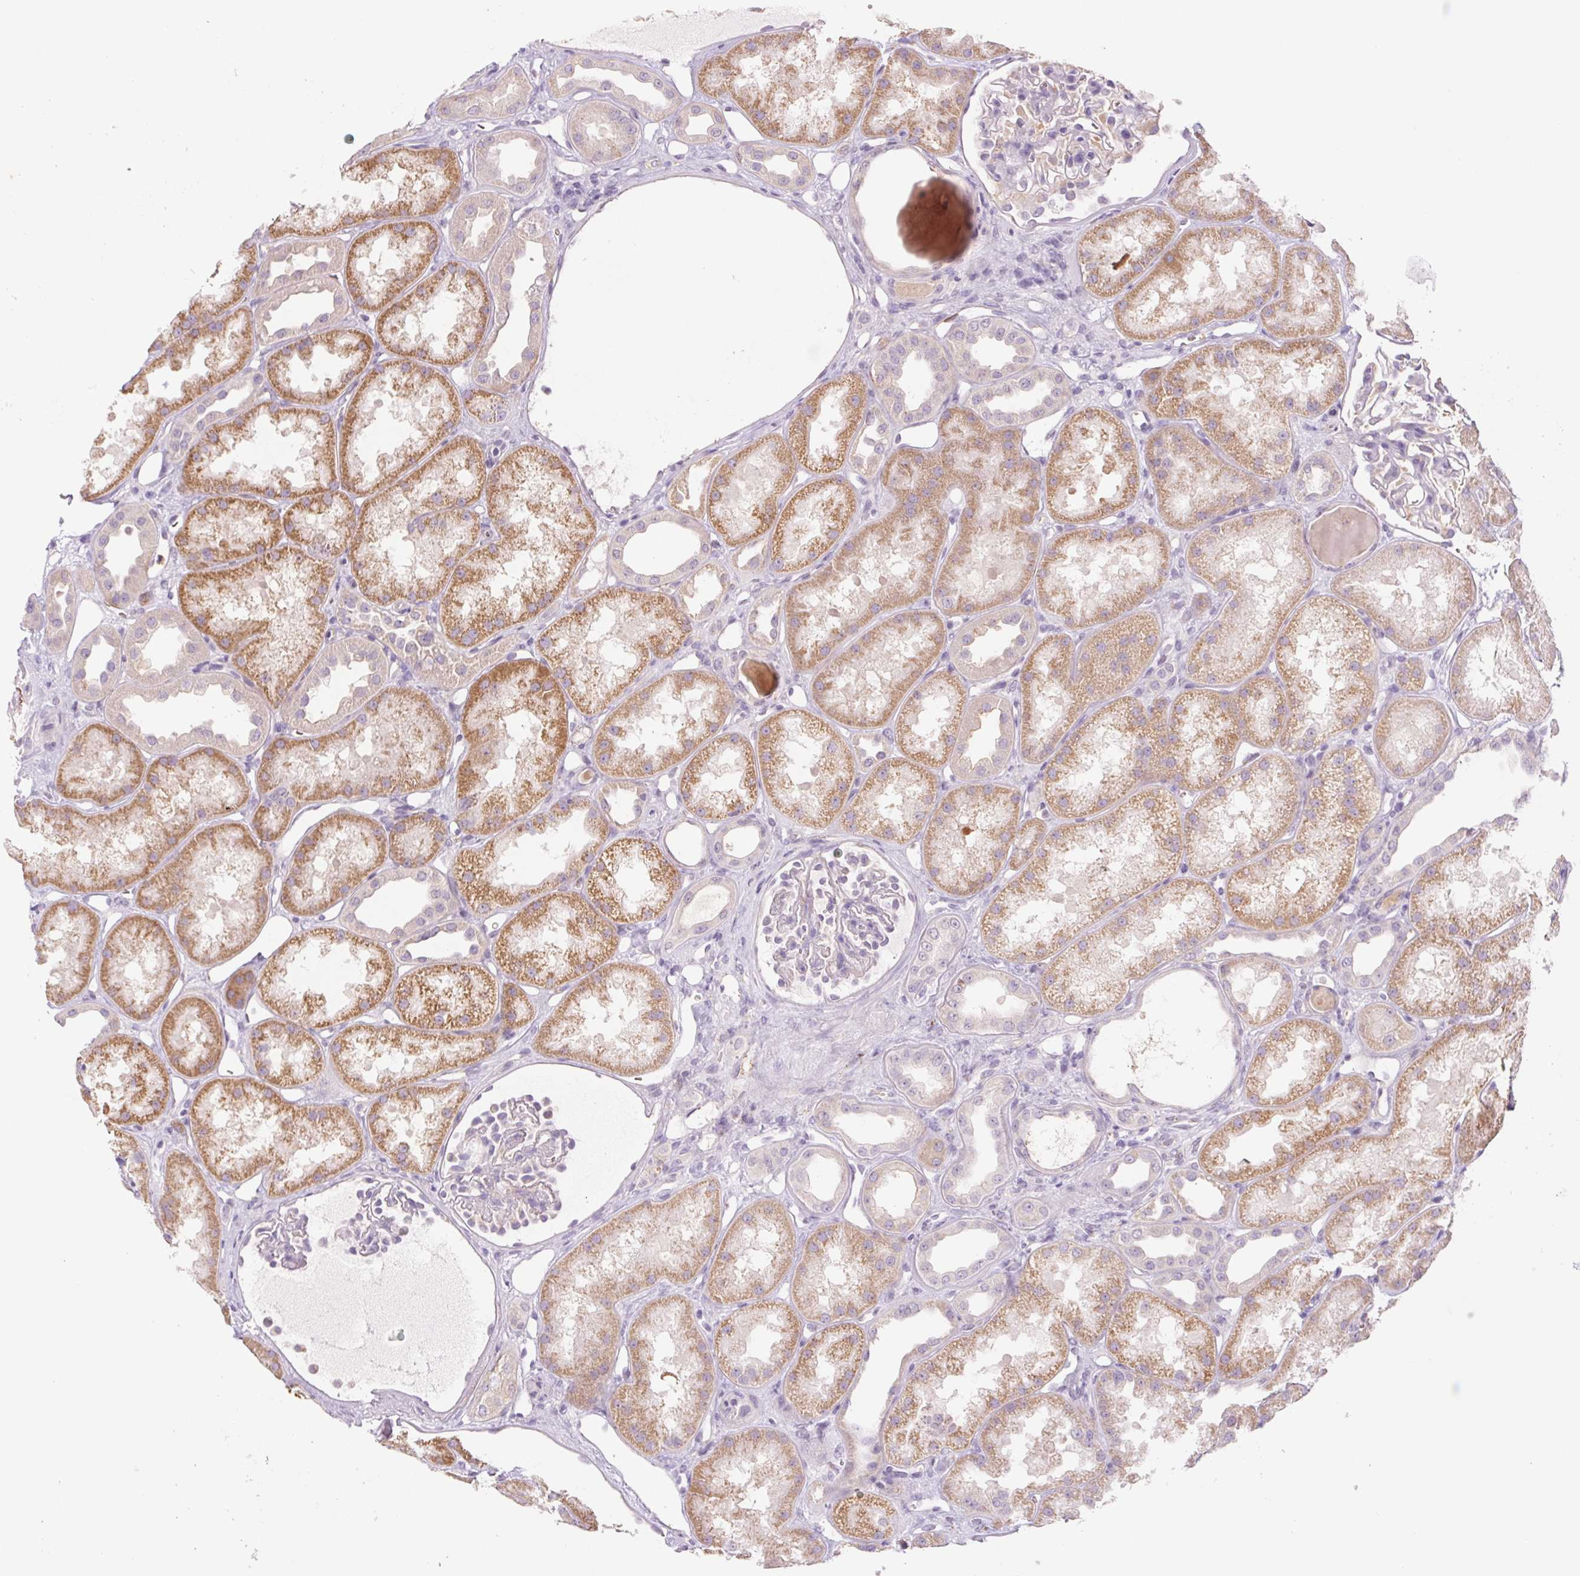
{"staining": {"intensity": "negative", "quantity": "none", "location": "none"}, "tissue": "kidney", "cell_type": "Cells in glomeruli", "image_type": "normal", "snomed": [{"axis": "morphology", "description": "Normal tissue, NOS"}, {"axis": "topography", "description": "Kidney"}], "caption": "This photomicrograph is of normal kidney stained with immunohistochemistry (IHC) to label a protein in brown with the nuclei are counter-stained blue. There is no staining in cells in glomeruli. Brightfield microscopy of IHC stained with DAB (brown) and hematoxylin (blue), captured at high magnification.", "gene": "IGFL3", "patient": {"sex": "male", "age": 61}}